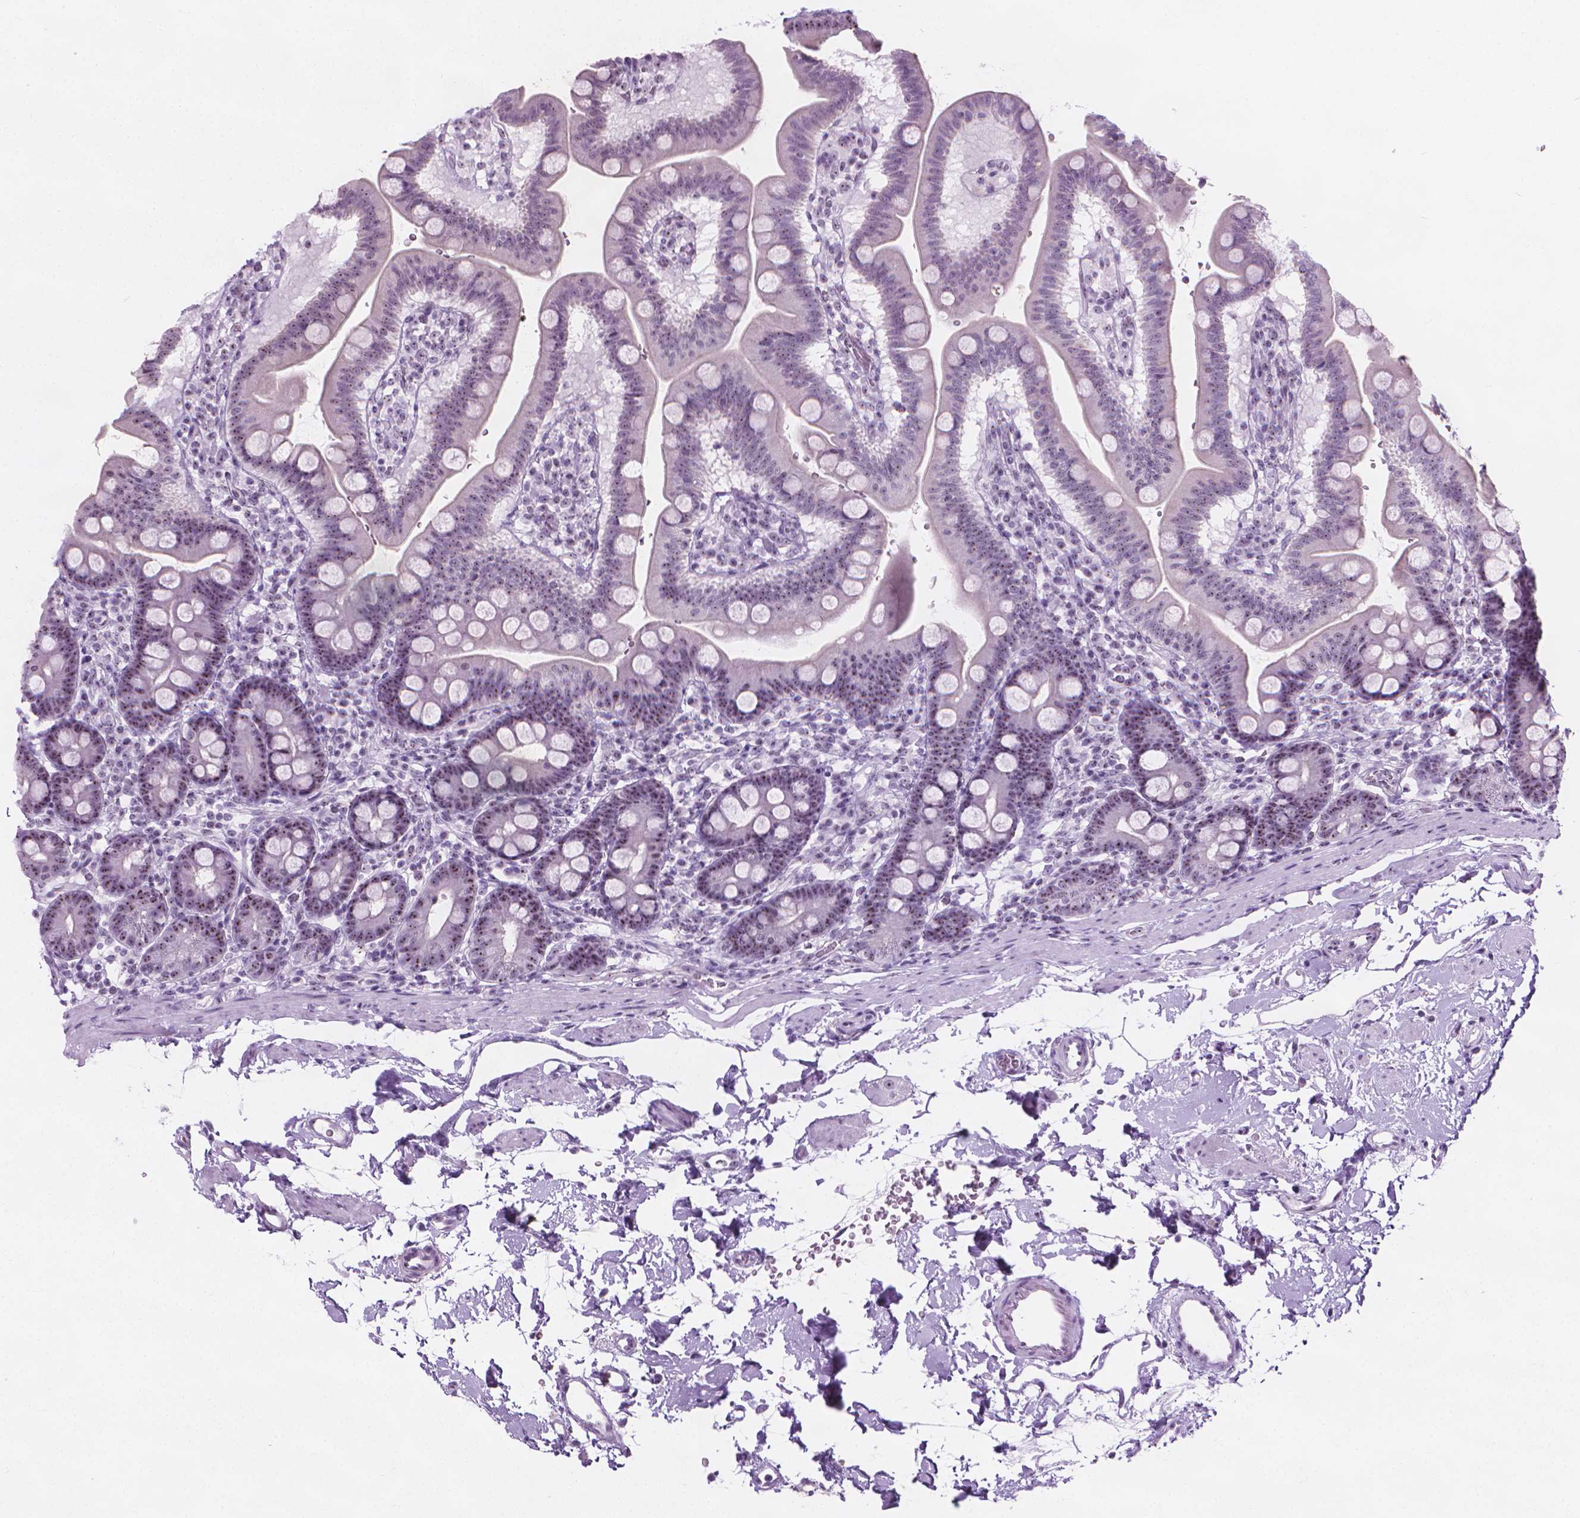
{"staining": {"intensity": "moderate", "quantity": "25%-75%", "location": "nuclear"}, "tissue": "duodenum", "cell_type": "Glandular cells", "image_type": "normal", "snomed": [{"axis": "morphology", "description": "Normal tissue, NOS"}, {"axis": "topography", "description": "Duodenum"}], "caption": "High-magnification brightfield microscopy of normal duodenum stained with DAB (3,3'-diaminobenzidine) (brown) and counterstained with hematoxylin (blue). glandular cells exhibit moderate nuclear staining is appreciated in about25%-75% of cells. (Stains: DAB (3,3'-diaminobenzidine) in brown, nuclei in blue, Microscopy: brightfield microscopy at high magnification).", "gene": "NOL7", "patient": {"sex": "male", "age": 59}}